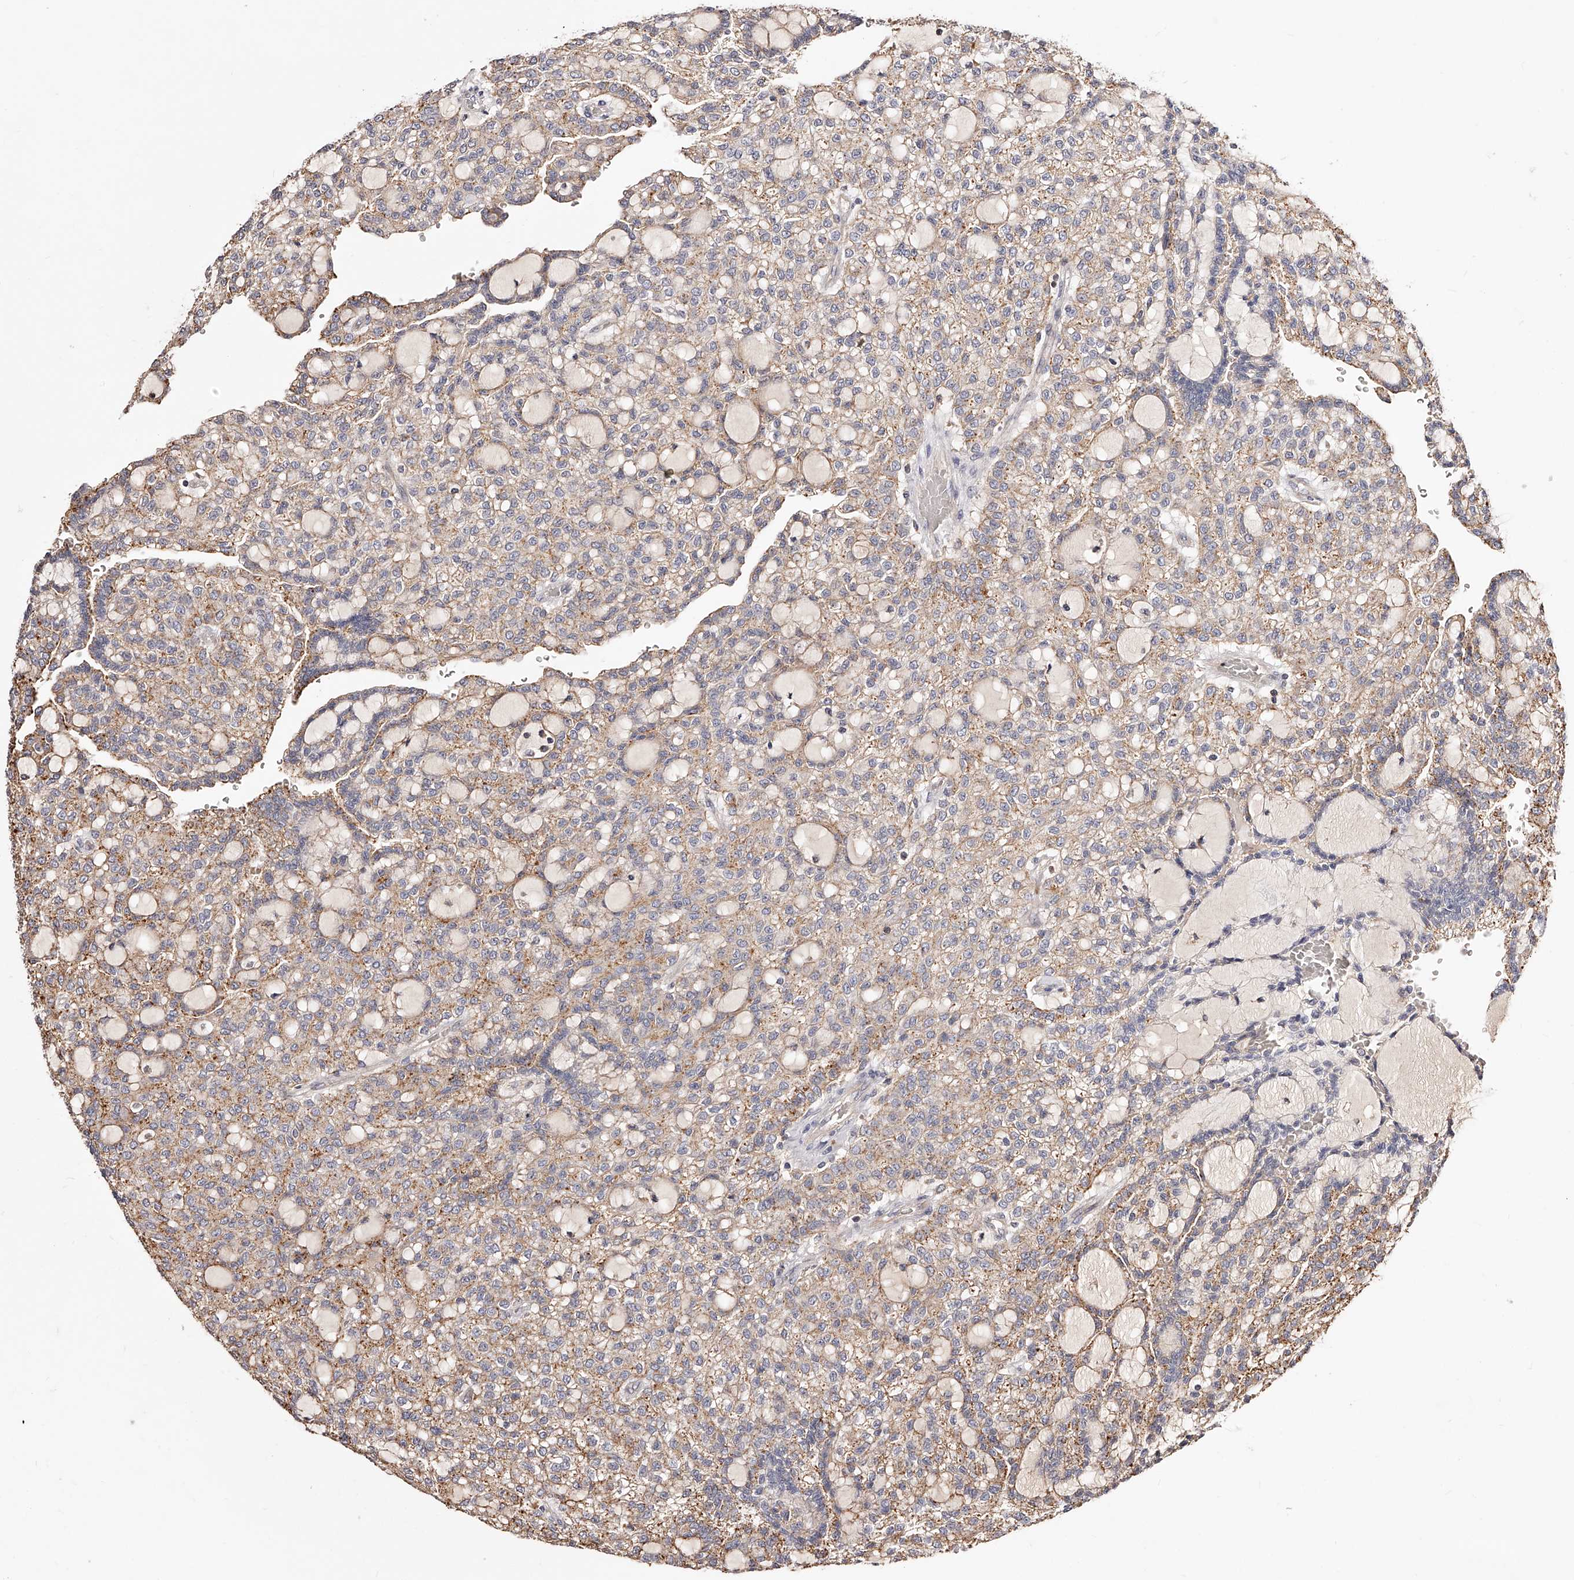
{"staining": {"intensity": "weak", "quantity": ">75%", "location": "cytoplasmic/membranous"}, "tissue": "renal cancer", "cell_type": "Tumor cells", "image_type": "cancer", "snomed": [{"axis": "morphology", "description": "Adenocarcinoma, NOS"}, {"axis": "topography", "description": "Kidney"}], "caption": "Immunohistochemistry (IHC) of human adenocarcinoma (renal) demonstrates low levels of weak cytoplasmic/membranous staining in approximately >75% of tumor cells. (Stains: DAB (3,3'-diaminobenzidine) in brown, nuclei in blue, Microscopy: brightfield microscopy at high magnification).", "gene": "PHACTR1", "patient": {"sex": "male", "age": 63}}